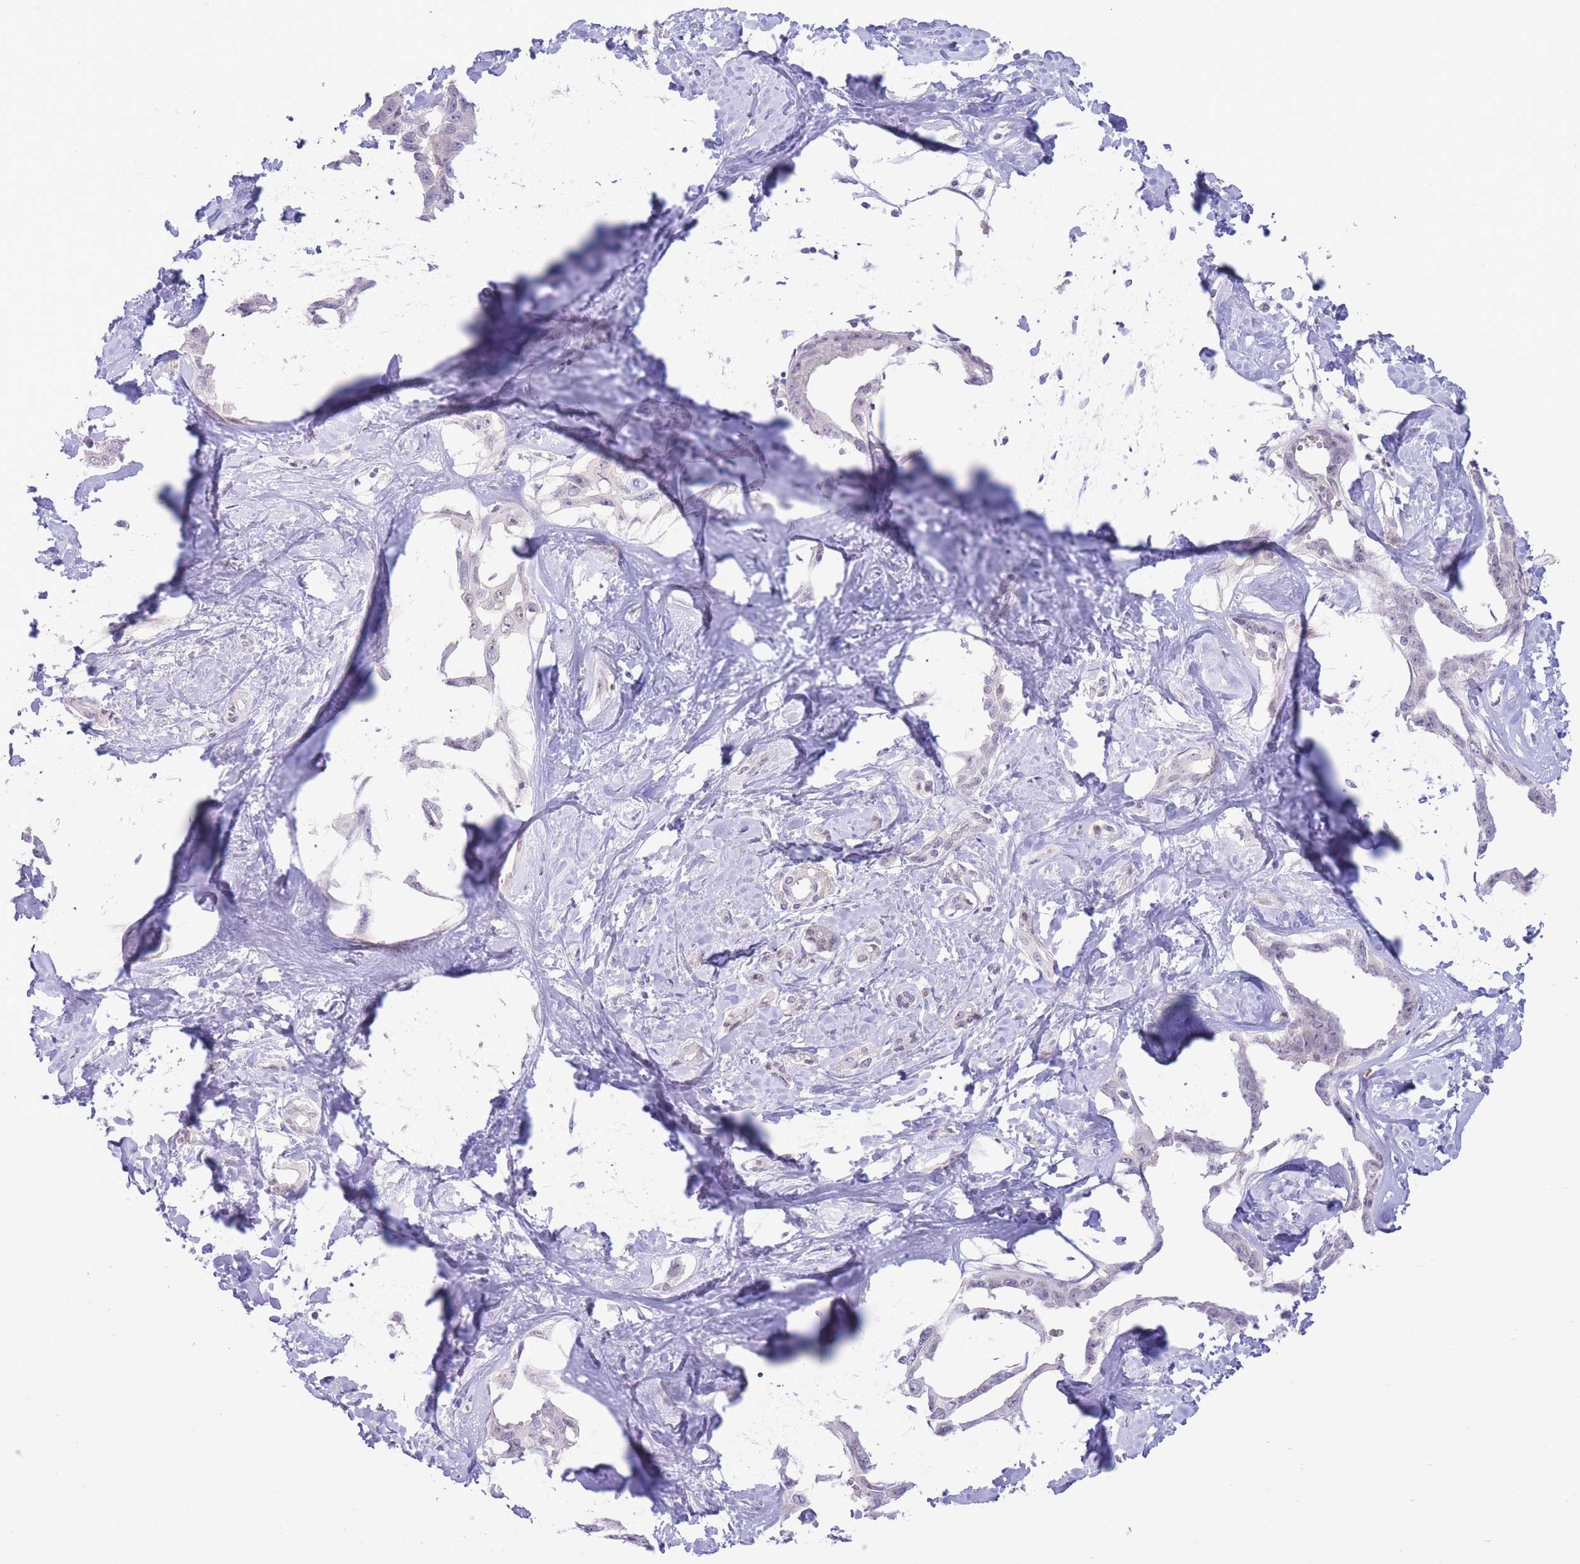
{"staining": {"intensity": "negative", "quantity": "none", "location": "none"}, "tissue": "liver cancer", "cell_type": "Tumor cells", "image_type": "cancer", "snomed": [{"axis": "morphology", "description": "Cholangiocarcinoma"}, {"axis": "topography", "description": "Liver"}], "caption": "The photomicrograph exhibits no significant staining in tumor cells of liver cholangiocarcinoma.", "gene": "FBXO46", "patient": {"sex": "male", "age": 59}}